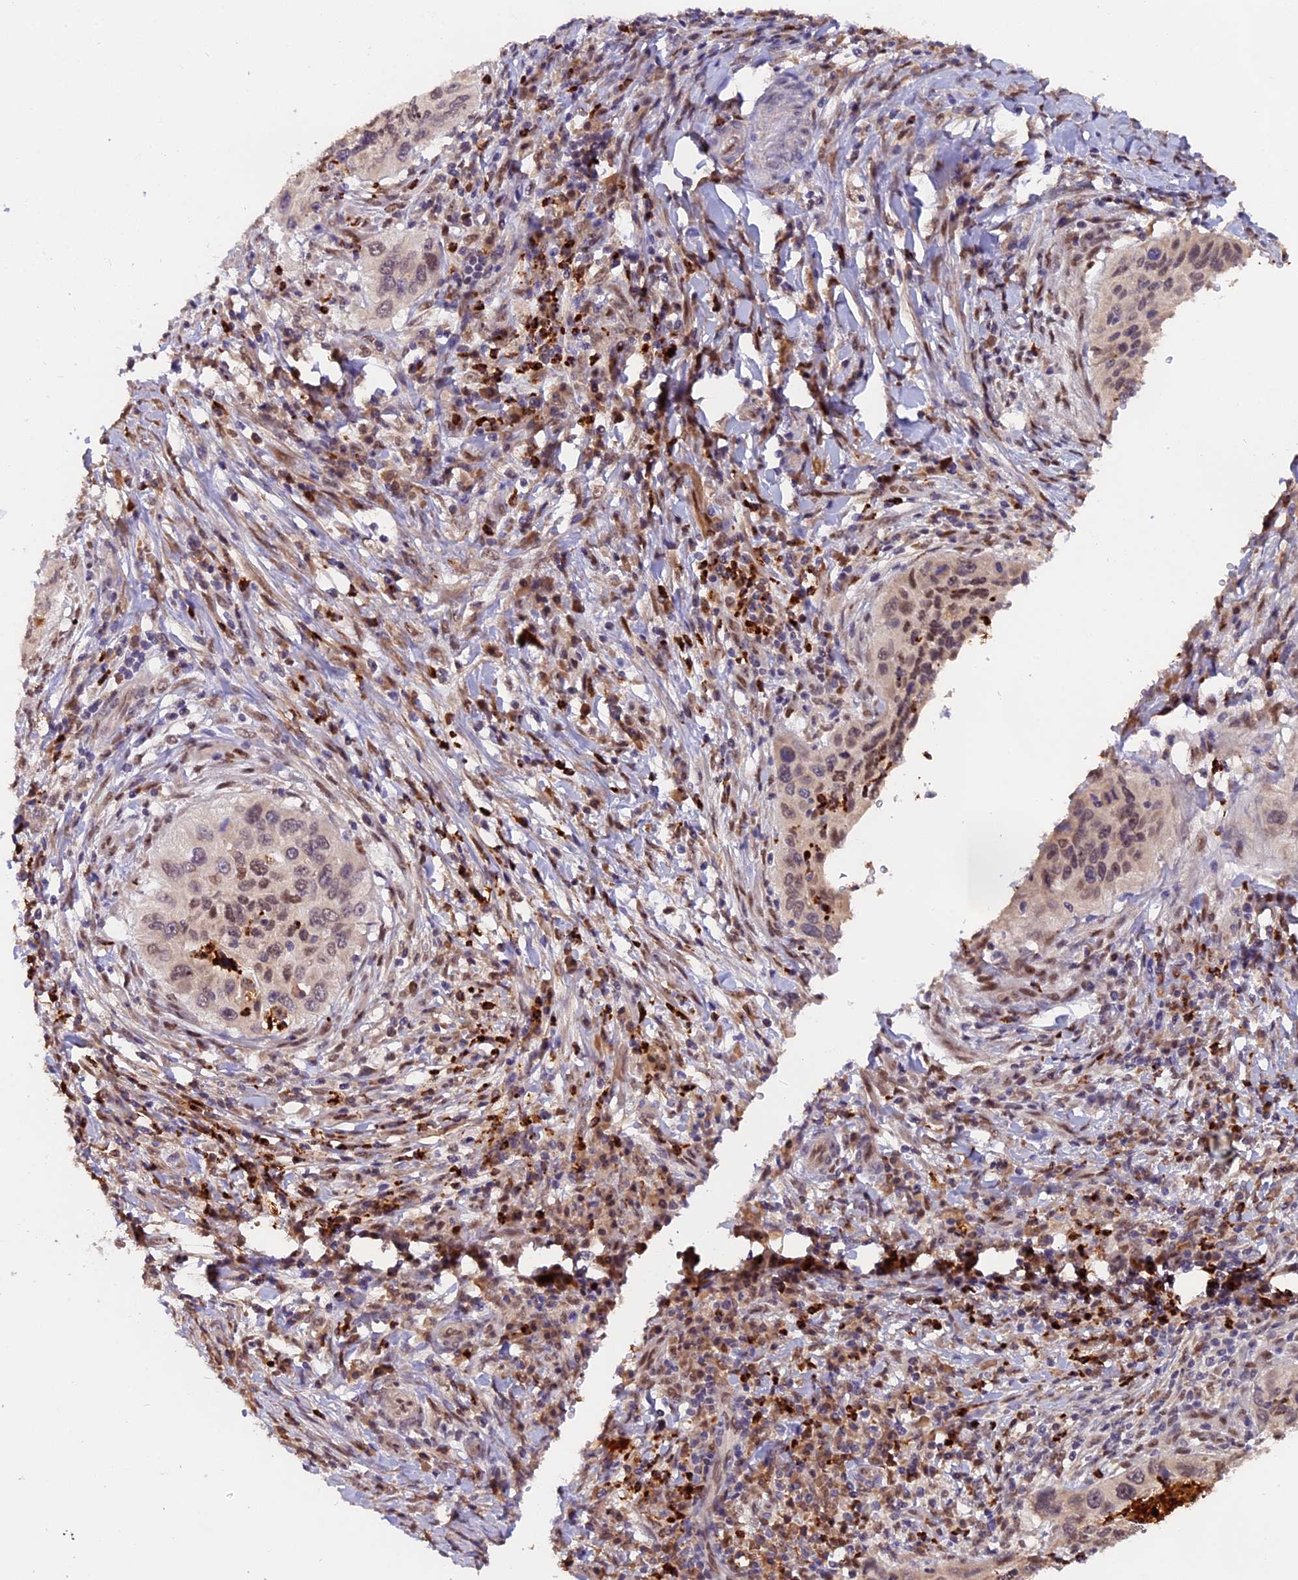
{"staining": {"intensity": "weak", "quantity": ">75%", "location": "nuclear"}, "tissue": "cervical cancer", "cell_type": "Tumor cells", "image_type": "cancer", "snomed": [{"axis": "morphology", "description": "Squamous cell carcinoma, NOS"}, {"axis": "topography", "description": "Cervix"}], "caption": "This image displays squamous cell carcinoma (cervical) stained with IHC to label a protein in brown. The nuclear of tumor cells show weak positivity for the protein. Nuclei are counter-stained blue.", "gene": "FAM118B", "patient": {"sex": "female", "age": 38}}